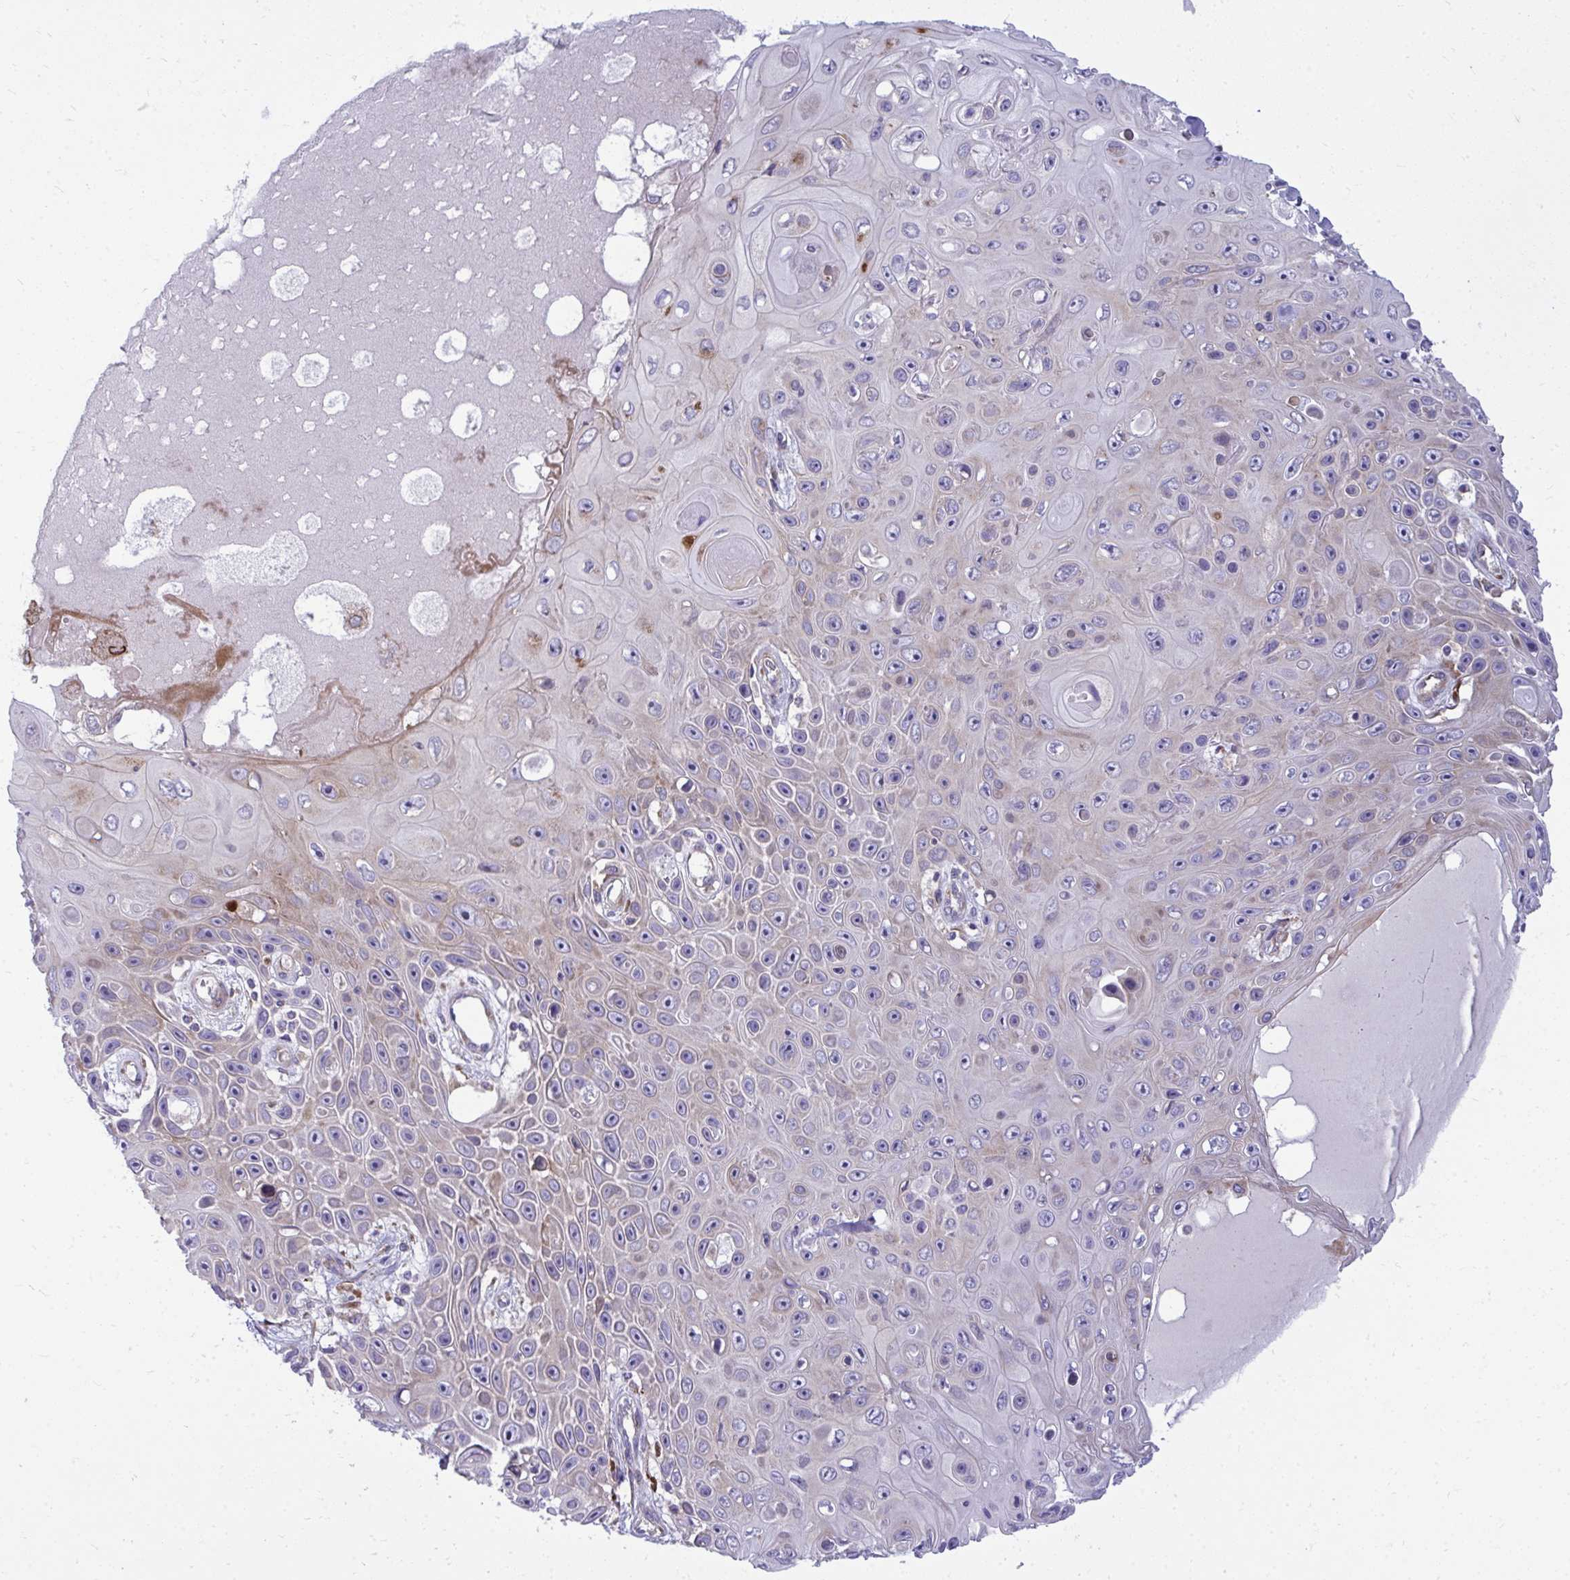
{"staining": {"intensity": "weak", "quantity": "25%-75%", "location": "cytoplasmic/membranous"}, "tissue": "skin cancer", "cell_type": "Tumor cells", "image_type": "cancer", "snomed": [{"axis": "morphology", "description": "Squamous cell carcinoma, NOS"}, {"axis": "topography", "description": "Skin"}], "caption": "Immunohistochemical staining of human skin cancer (squamous cell carcinoma) demonstrates low levels of weak cytoplasmic/membranous staining in about 25%-75% of tumor cells.", "gene": "GFPT2", "patient": {"sex": "male", "age": 82}}